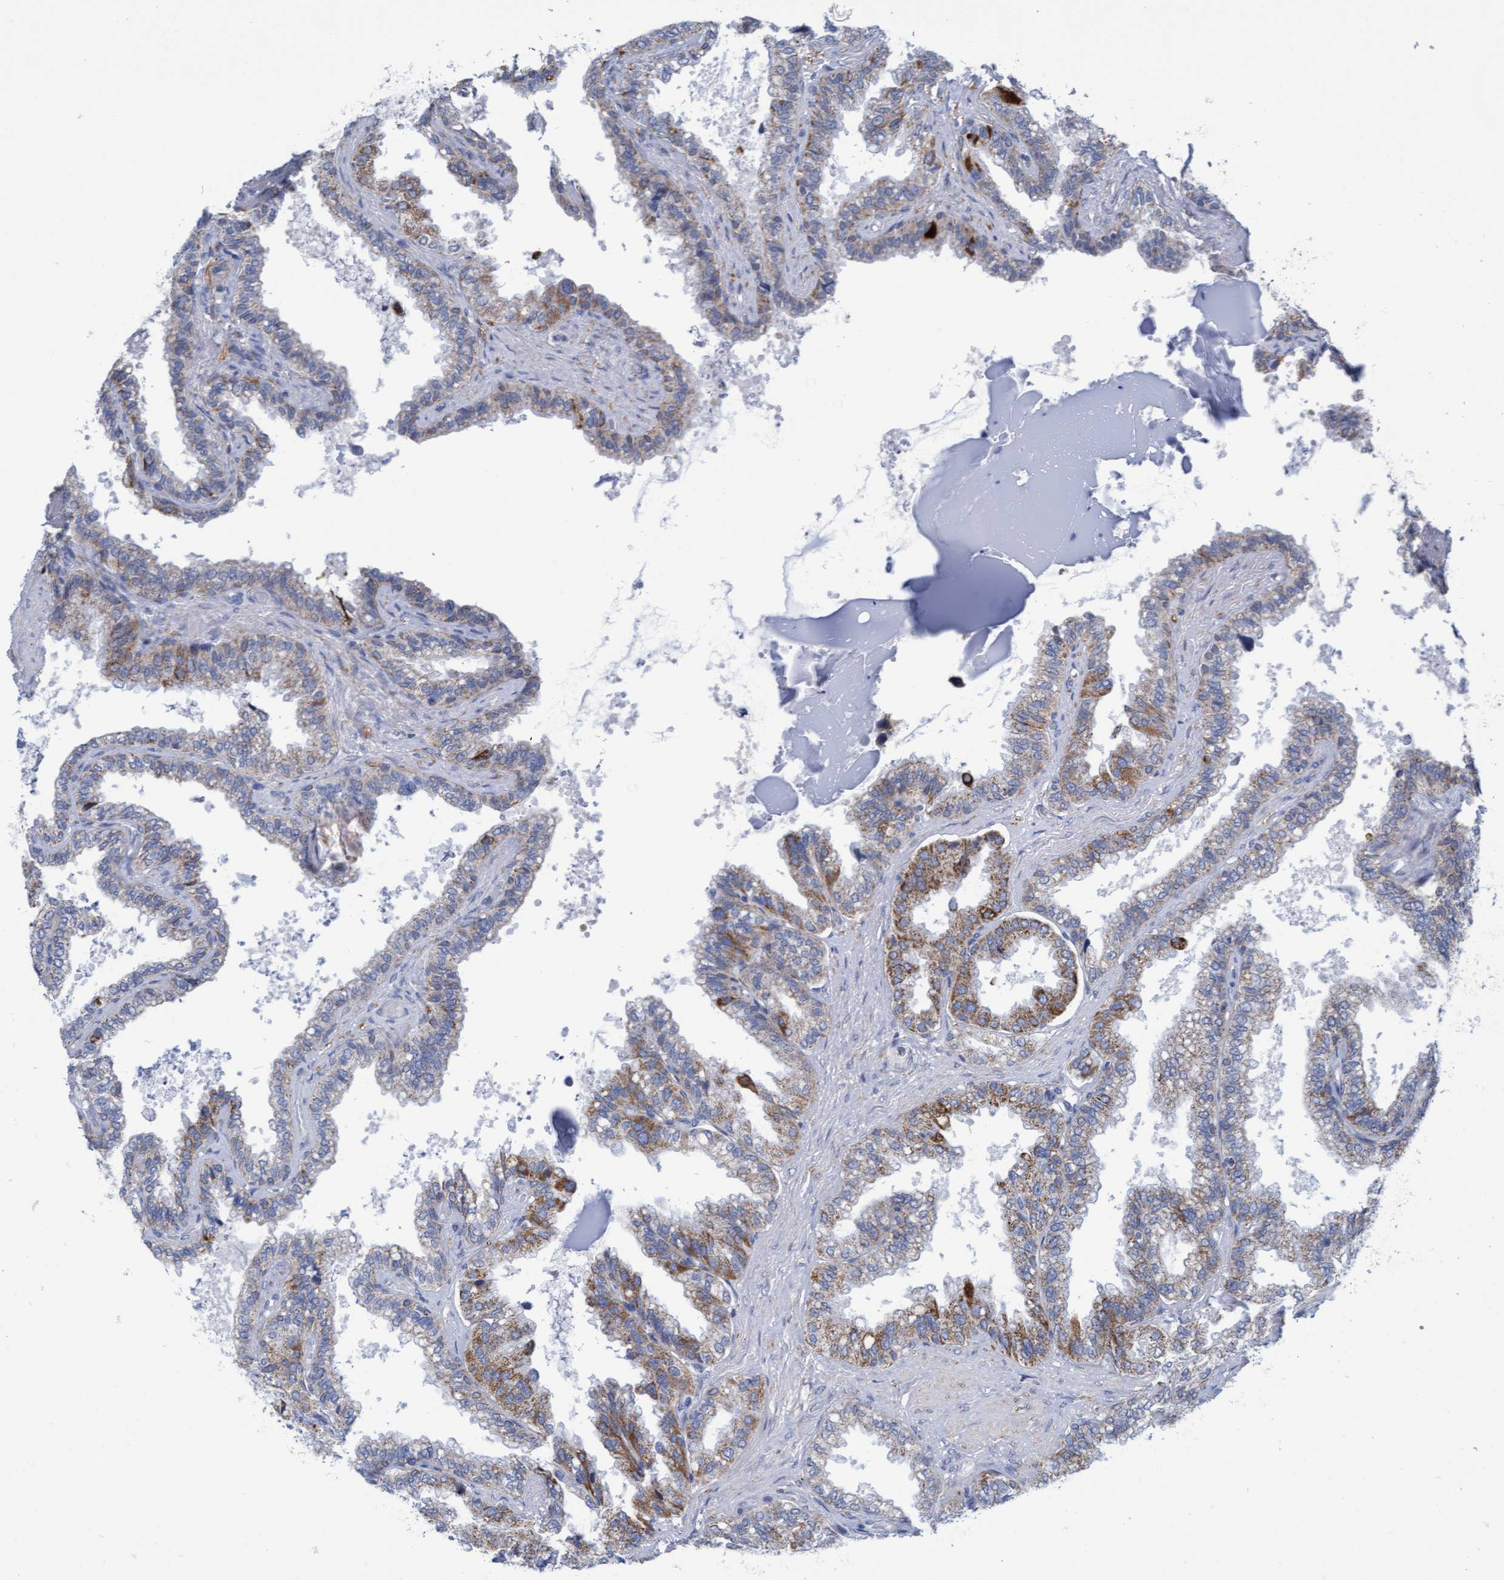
{"staining": {"intensity": "moderate", "quantity": "25%-75%", "location": "cytoplasmic/membranous"}, "tissue": "seminal vesicle", "cell_type": "Glandular cells", "image_type": "normal", "snomed": [{"axis": "morphology", "description": "Normal tissue, NOS"}, {"axis": "topography", "description": "Seminal veicle"}], "caption": "Approximately 25%-75% of glandular cells in unremarkable seminal vesicle show moderate cytoplasmic/membranous protein expression as visualized by brown immunohistochemical staining.", "gene": "ZNF750", "patient": {"sex": "male", "age": 46}}